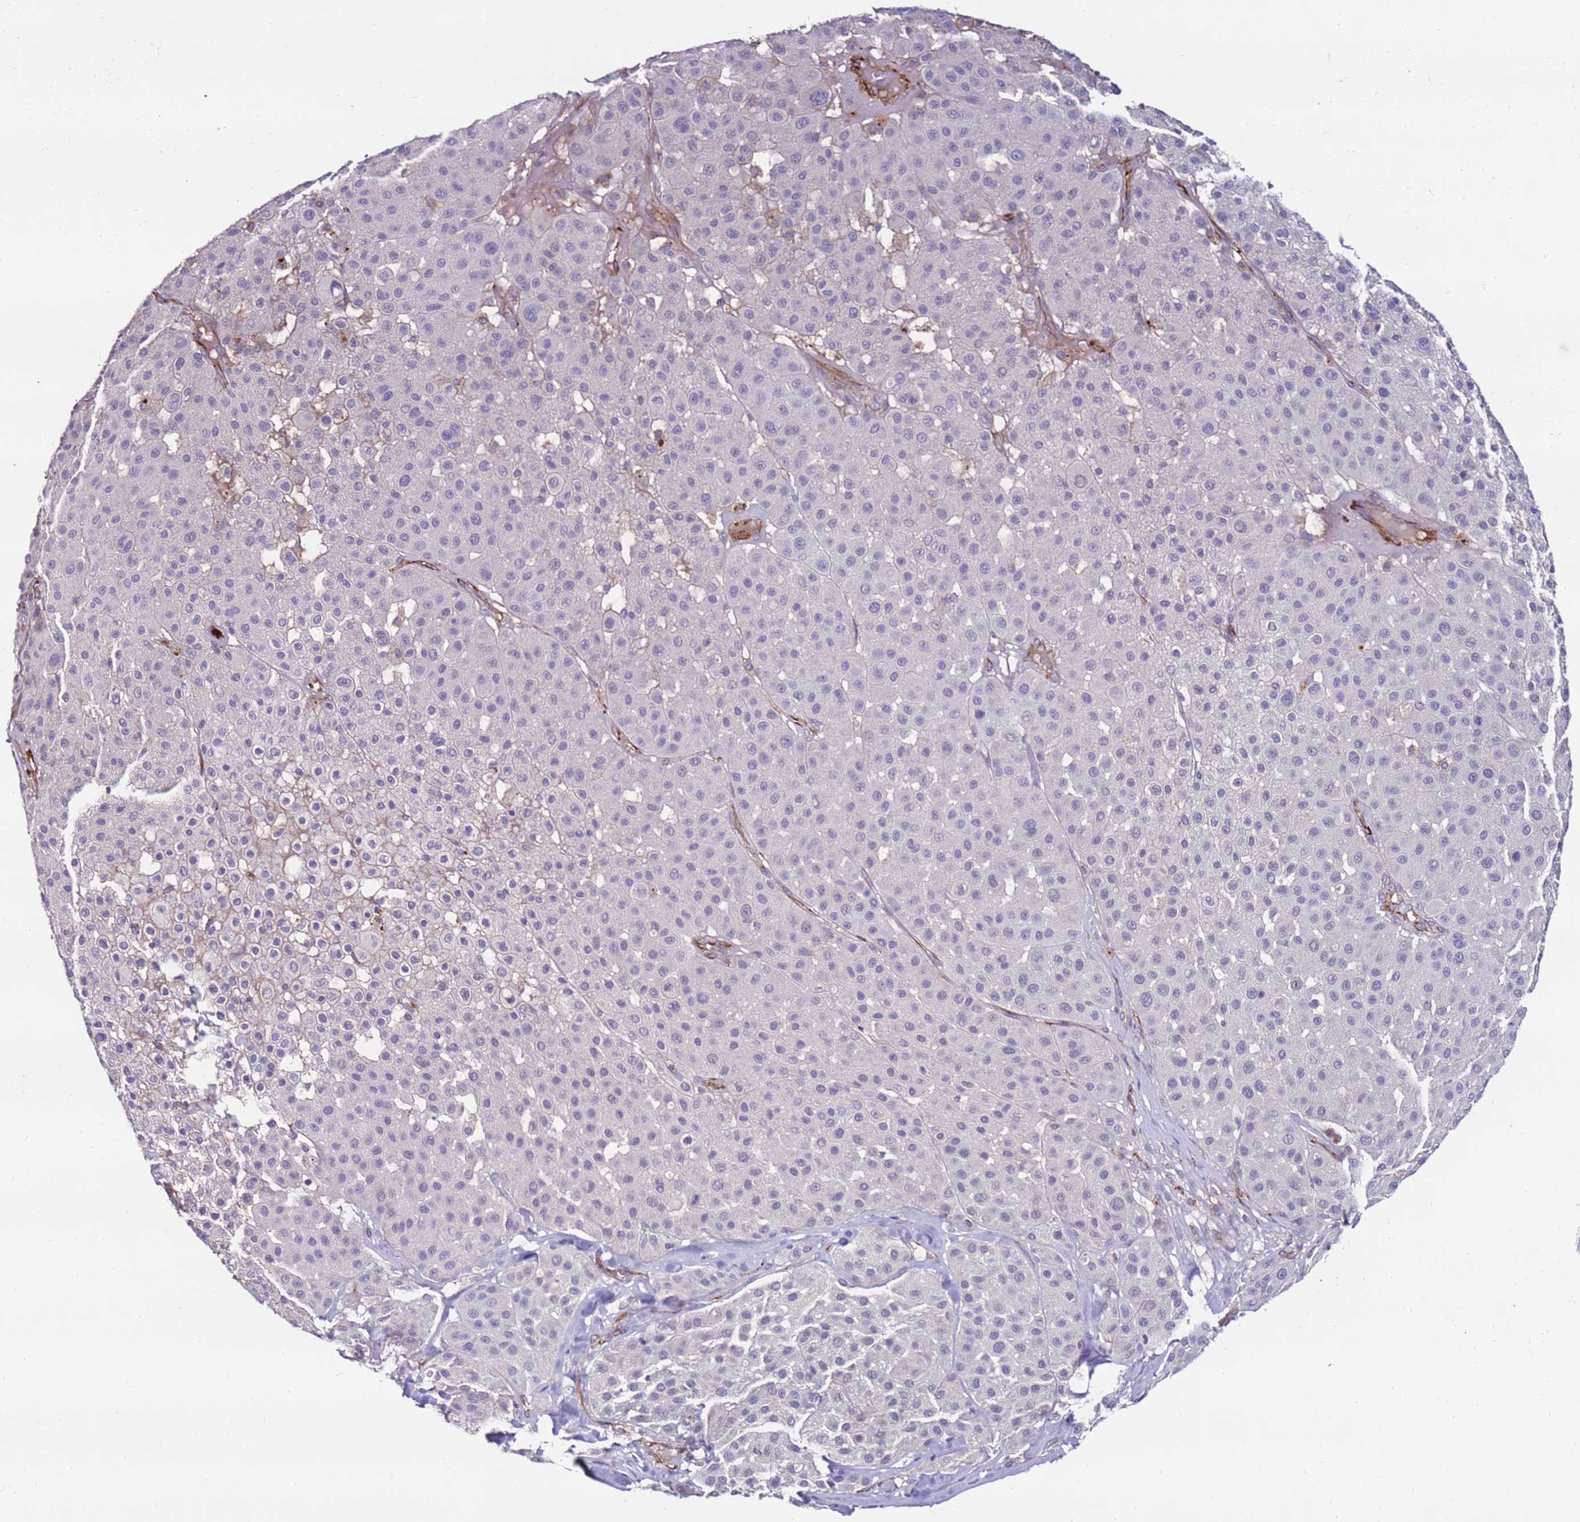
{"staining": {"intensity": "negative", "quantity": "none", "location": "none"}, "tissue": "melanoma", "cell_type": "Tumor cells", "image_type": "cancer", "snomed": [{"axis": "morphology", "description": "Malignant melanoma, Metastatic site"}, {"axis": "topography", "description": "Smooth muscle"}], "caption": "Immunohistochemistry photomicrograph of melanoma stained for a protein (brown), which displays no positivity in tumor cells.", "gene": "CLEC4M", "patient": {"sex": "male", "age": 41}}